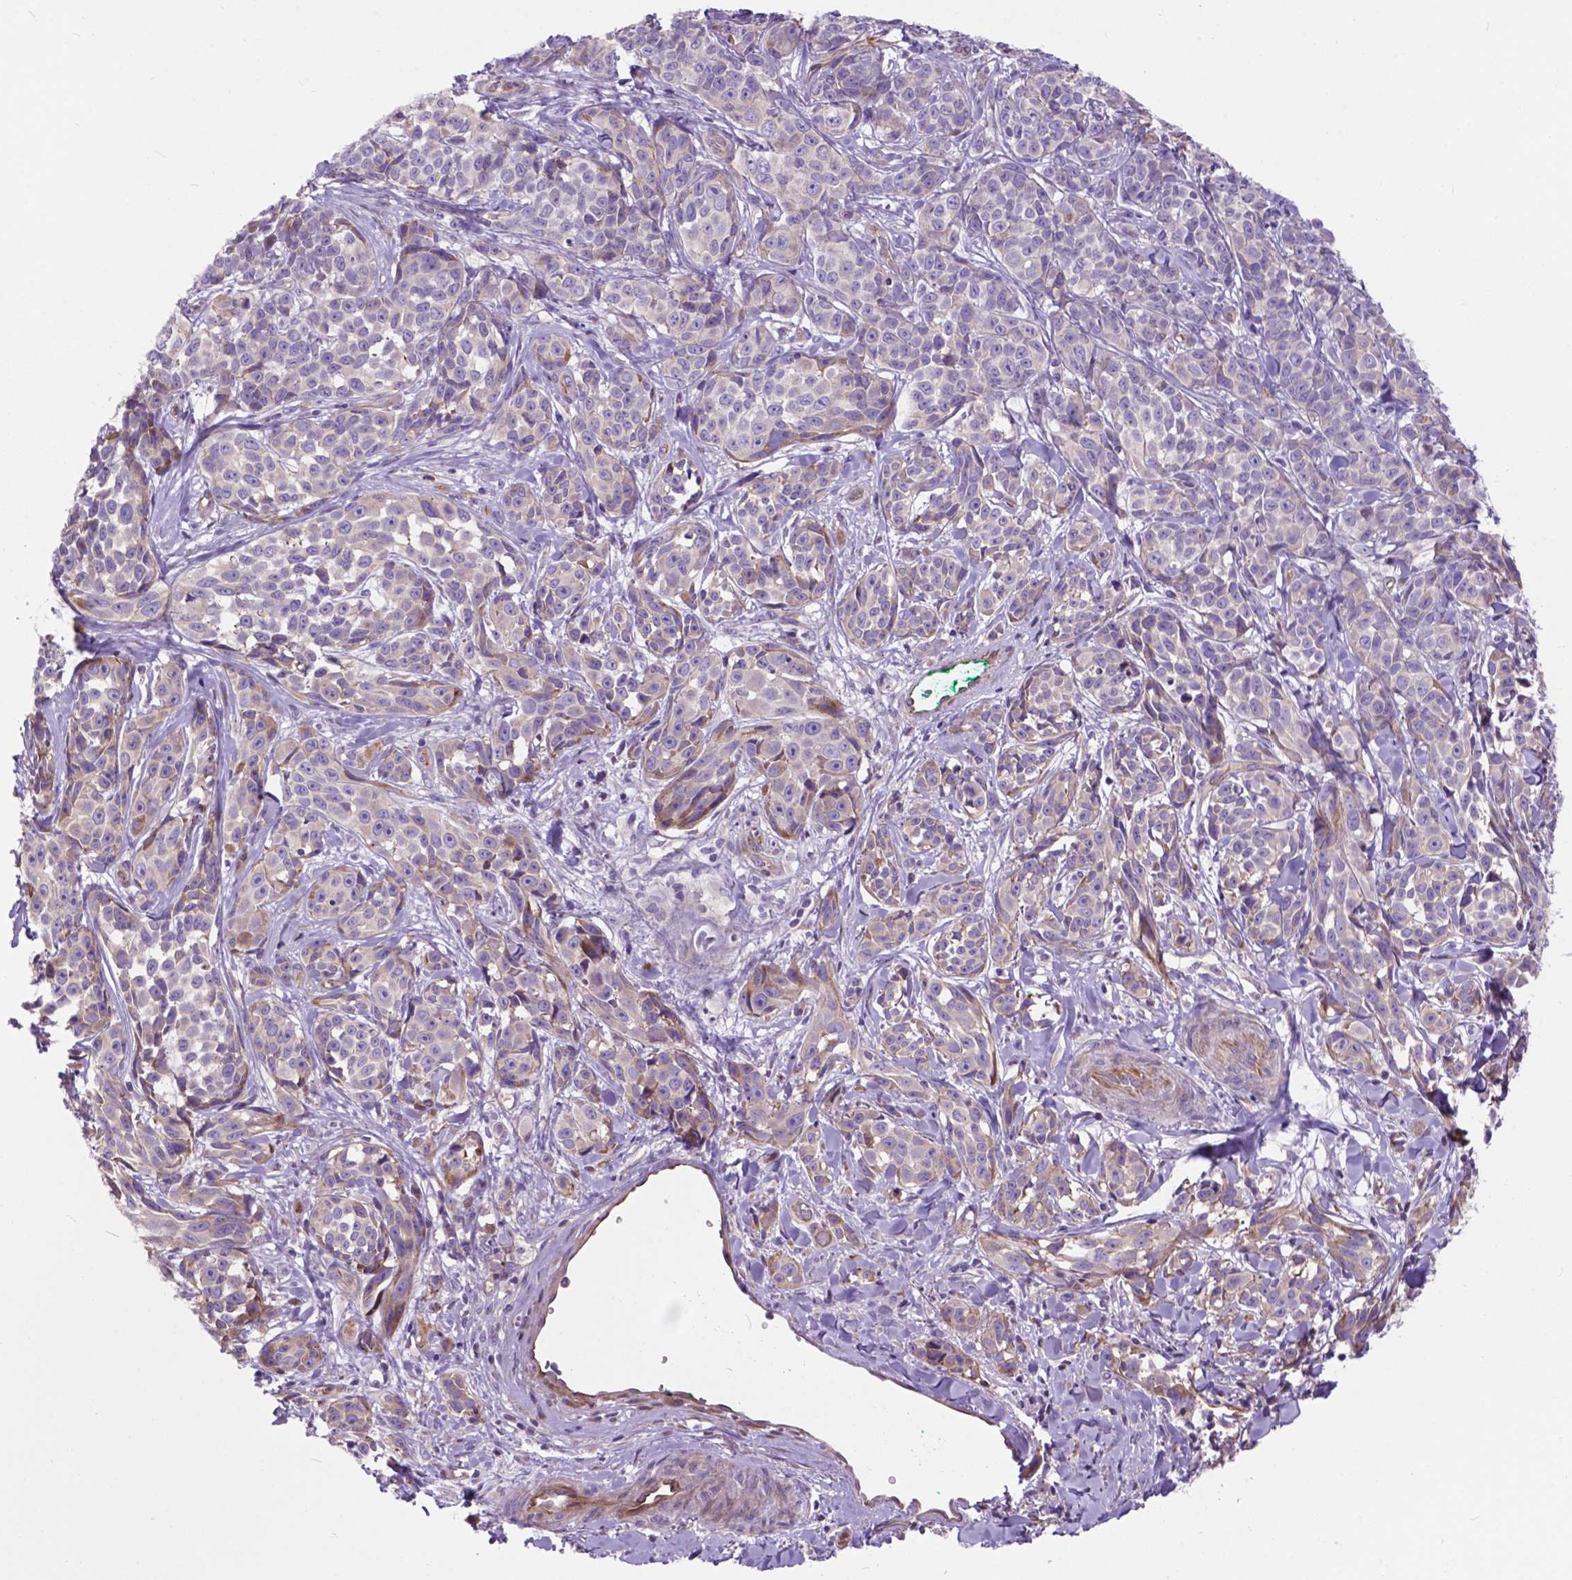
{"staining": {"intensity": "negative", "quantity": "none", "location": "none"}, "tissue": "melanoma", "cell_type": "Tumor cells", "image_type": "cancer", "snomed": [{"axis": "morphology", "description": "Malignant melanoma, NOS"}, {"axis": "topography", "description": "Skin"}], "caption": "Human melanoma stained for a protein using immunohistochemistry demonstrates no staining in tumor cells.", "gene": "FLT4", "patient": {"sex": "female", "age": 88}}